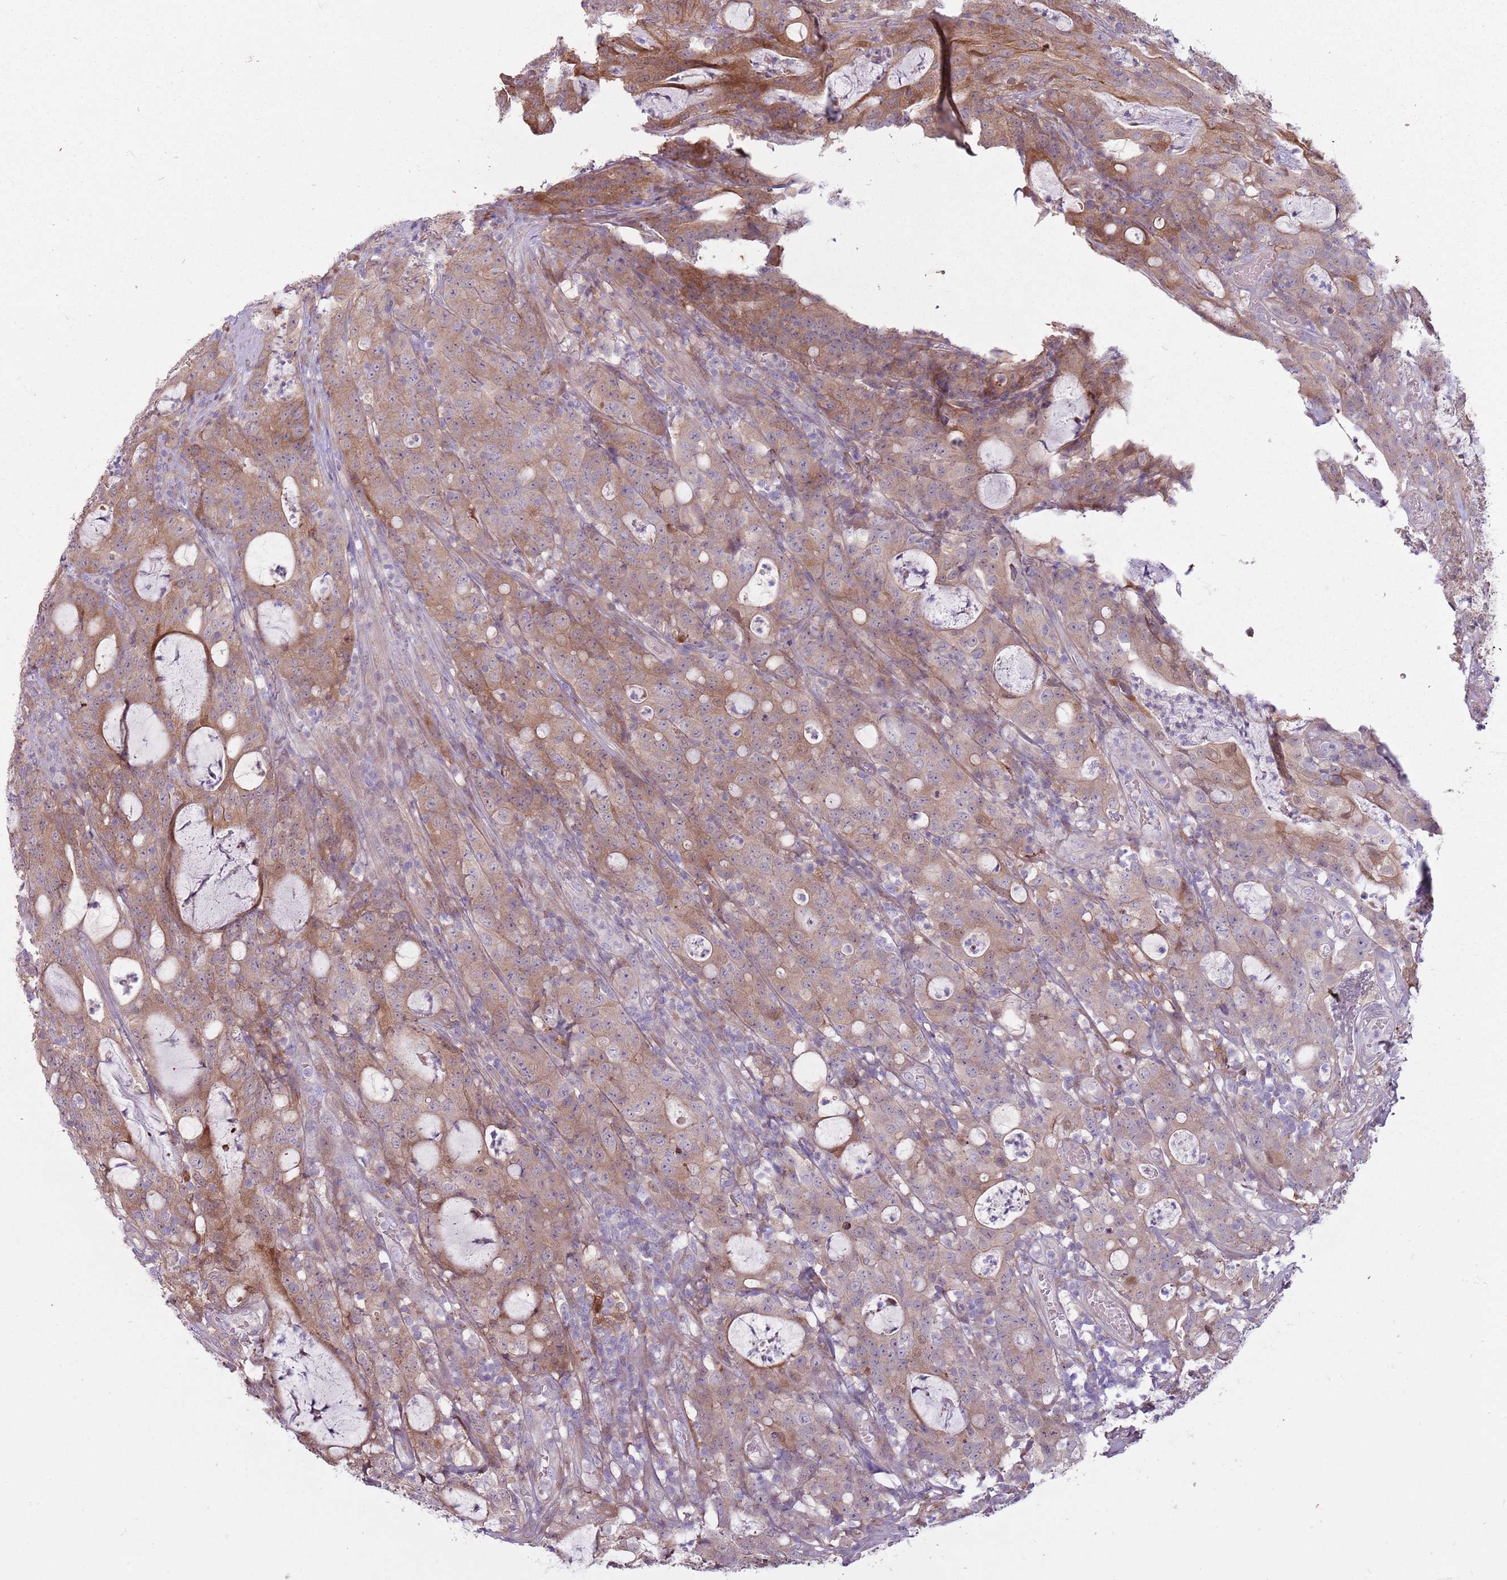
{"staining": {"intensity": "moderate", "quantity": "25%-75%", "location": "cytoplasmic/membranous"}, "tissue": "colorectal cancer", "cell_type": "Tumor cells", "image_type": "cancer", "snomed": [{"axis": "morphology", "description": "Adenocarcinoma, NOS"}, {"axis": "topography", "description": "Colon"}], "caption": "Human colorectal cancer stained for a protein (brown) exhibits moderate cytoplasmic/membranous positive staining in approximately 25%-75% of tumor cells.", "gene": "CCDC150", "patient": {"sex": "male", "age": 83}}